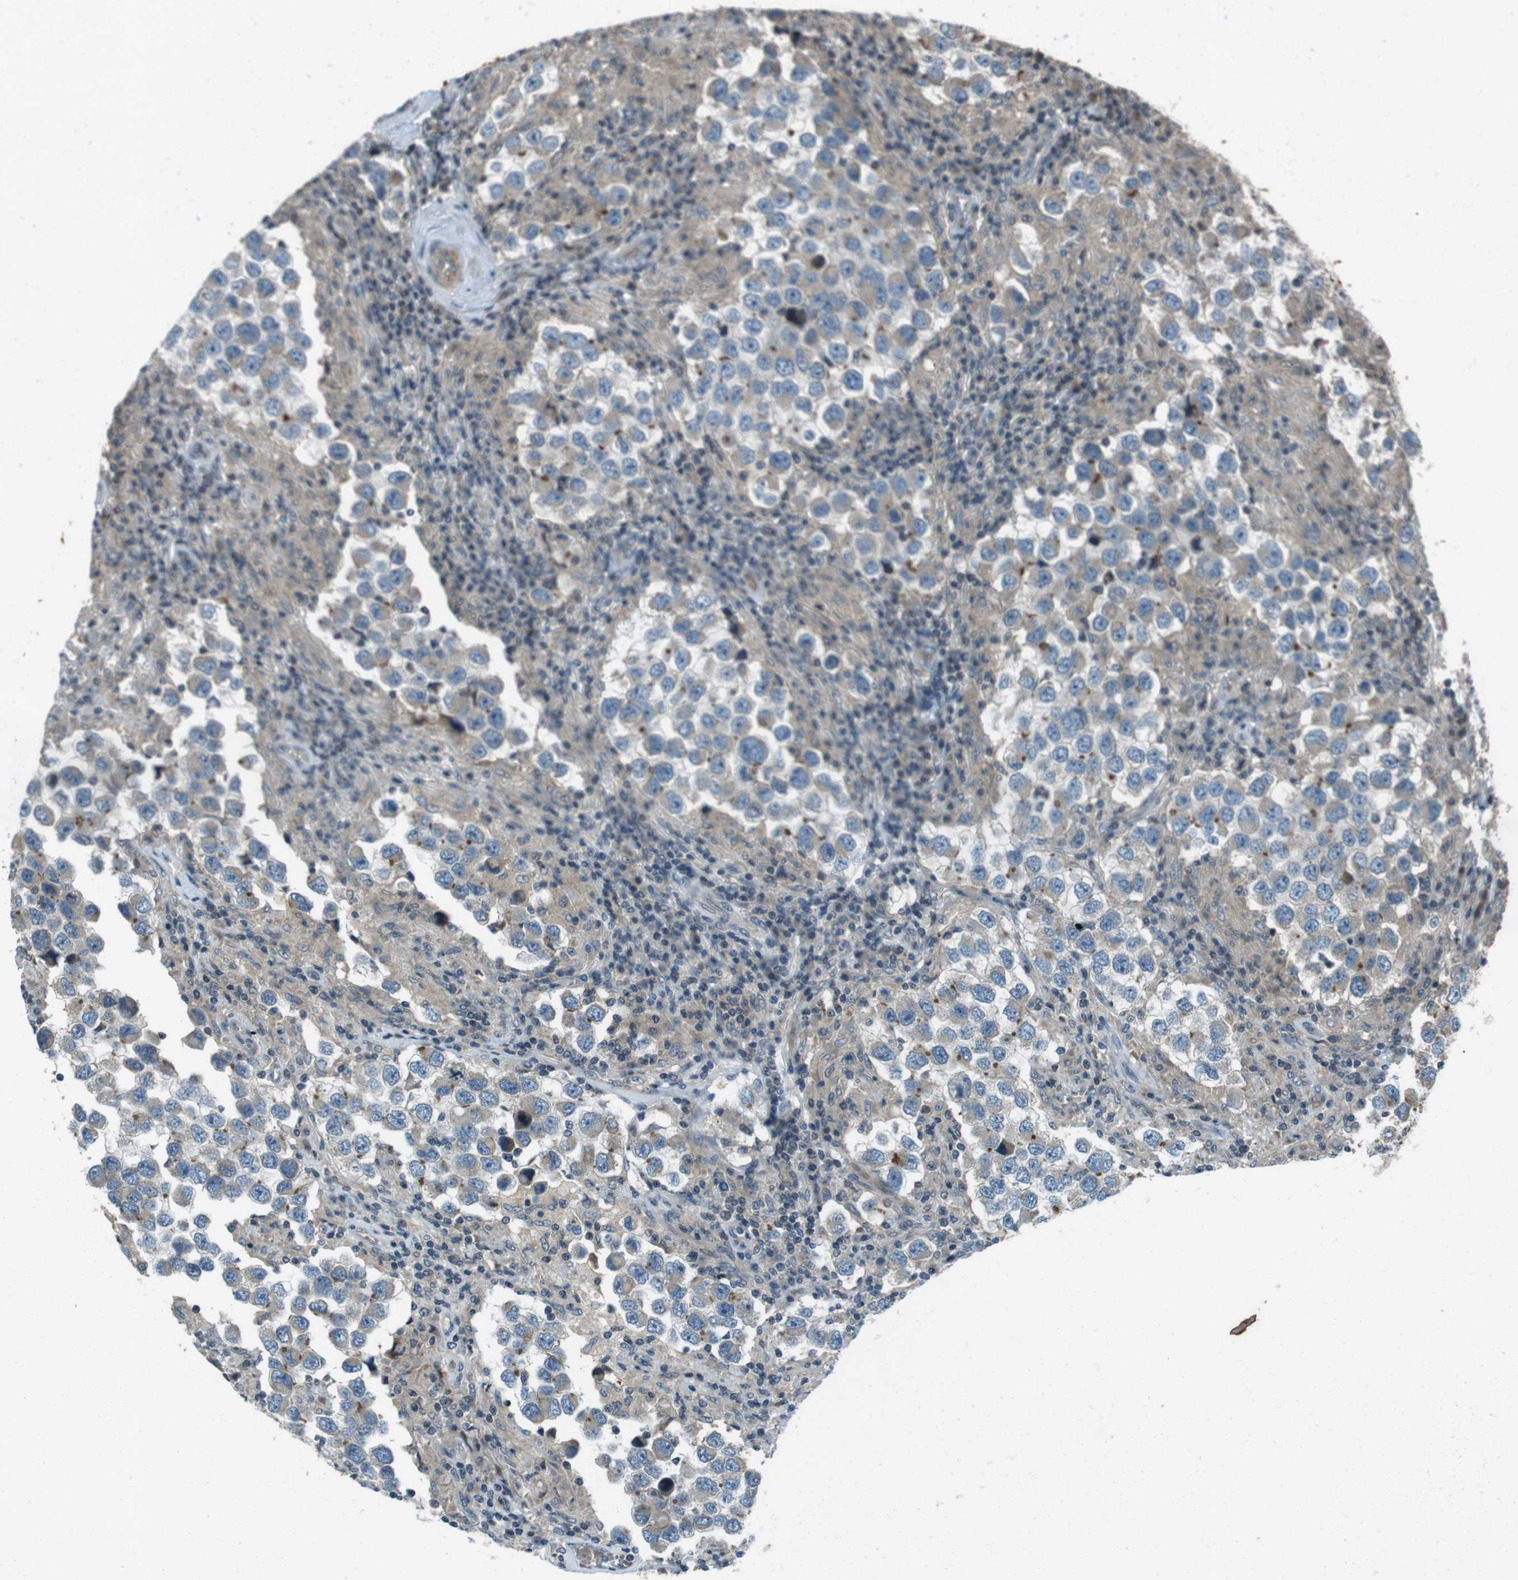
{"staining": {"intensity": "weak", "quantity": "25%-75%", "location": "cytoplasmic/membranous"}, "tissue": "testis cancer", "cell_type": "Tumor cells", "image_type": "cancer", "snomed": [{"axis": "morphology", "description": "Carcinoma, Embryonal, NOS"}, {"axis": "topography", "description": "Testis"}], "caption": "Protein analysis of testis cancer tissue reveals weak cytoplasmic/membranous positivity in about 25%-75% of tumor cells.", "gene": "ZYX", "patient": {"sex": "male", "age": 21}}